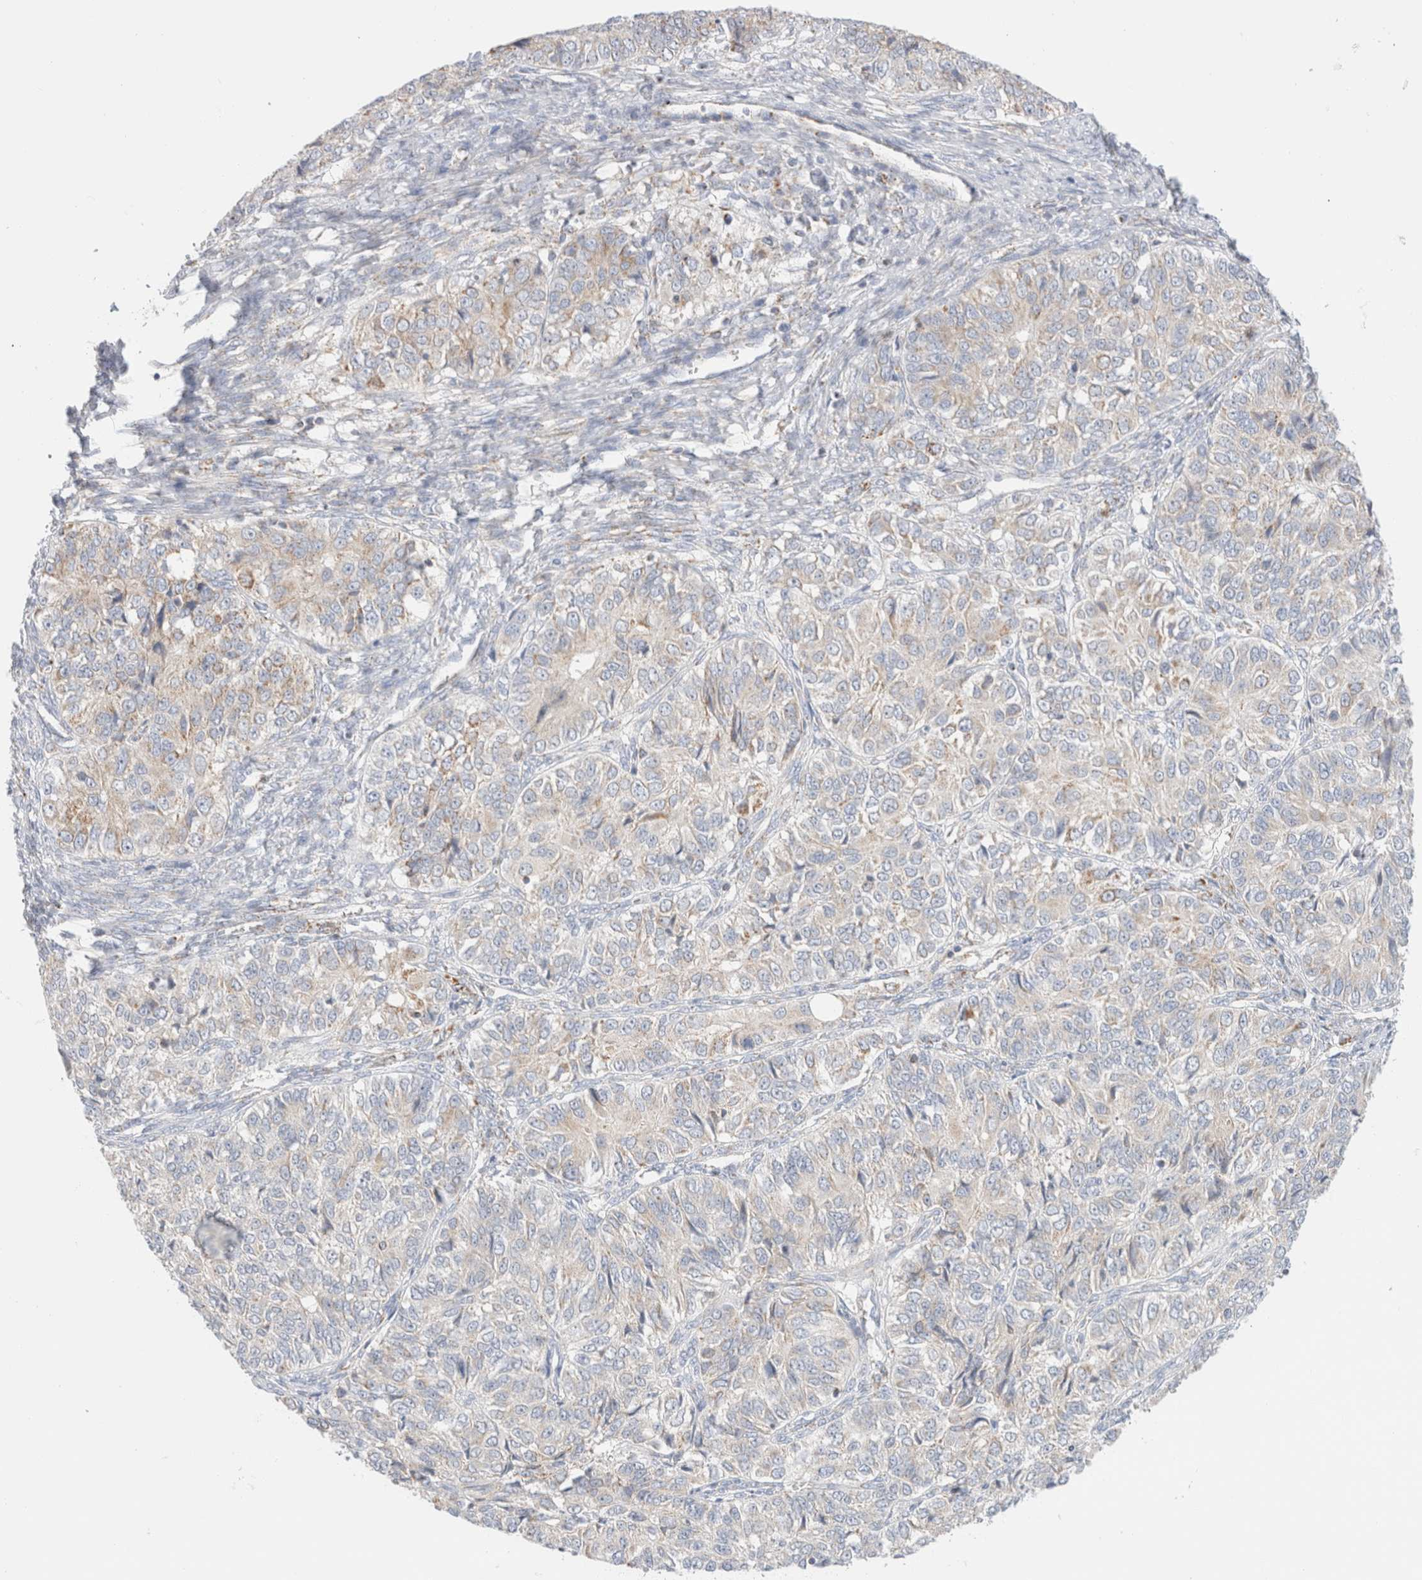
{"staining": {"intensity": "weak", "quantity": "<25%", "location": "cytoplasmic/membranous"}, "tissue": "ovarian cancer", "cell_type": "Tumor cells", "image_type": "cancer", "snomed": [{"axis": "morphology", "description": "Carcinoma, endometroid"}, {"axis": "topography", "description": "Ovary"}], "caption": "This is an immunohistochemistry (IHC) image of human ovarian cancer. There is no staining in tumor cells.", "gene": "ATP6V1C1", "patient": {"sex": "female", "age": 51}}